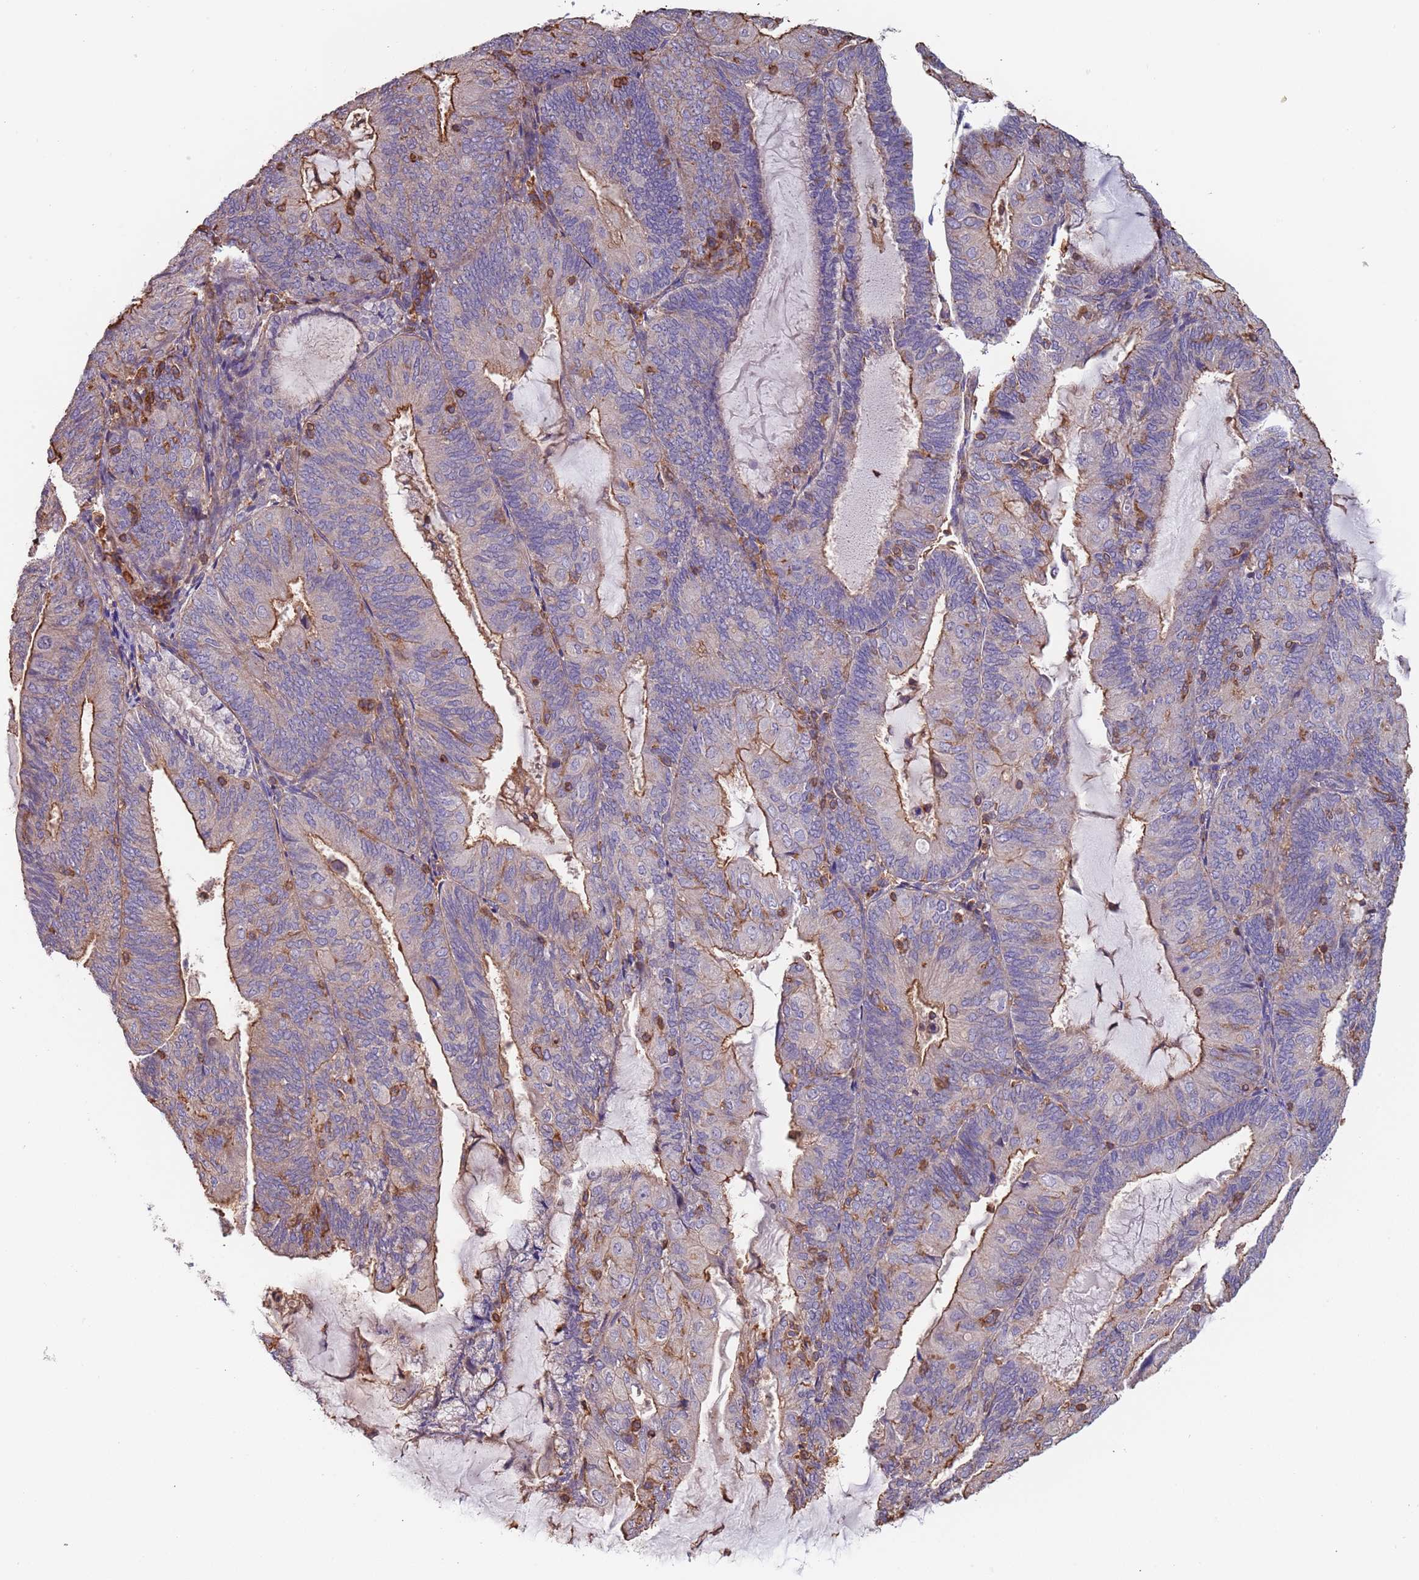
{"staining": {"intensity": "moderate", "quantity": "<25%", "location": "cytoplasmic/membranous"}, "tissue": "endometrial cancer", "cell_type": "Tumor cells", "image_type": "cancer", "snomed": [{"axis": "morphology", "description": "Adenocarcinoma, NOS"}, {"axis": "topography", "description": "Endometrium"}], "caption": "Brown immunohistochemical staining in adenocarcinoma (endometrial) exhibits moderate cytoplasmic/membranous staining in about <25% of tumor cells. Immunohistochemistry (ihc) stains the protein of interest in brown and the nuclei are stained blue.", "gene": "SYT4", "patient": {"sex": "female", "age": 81}}